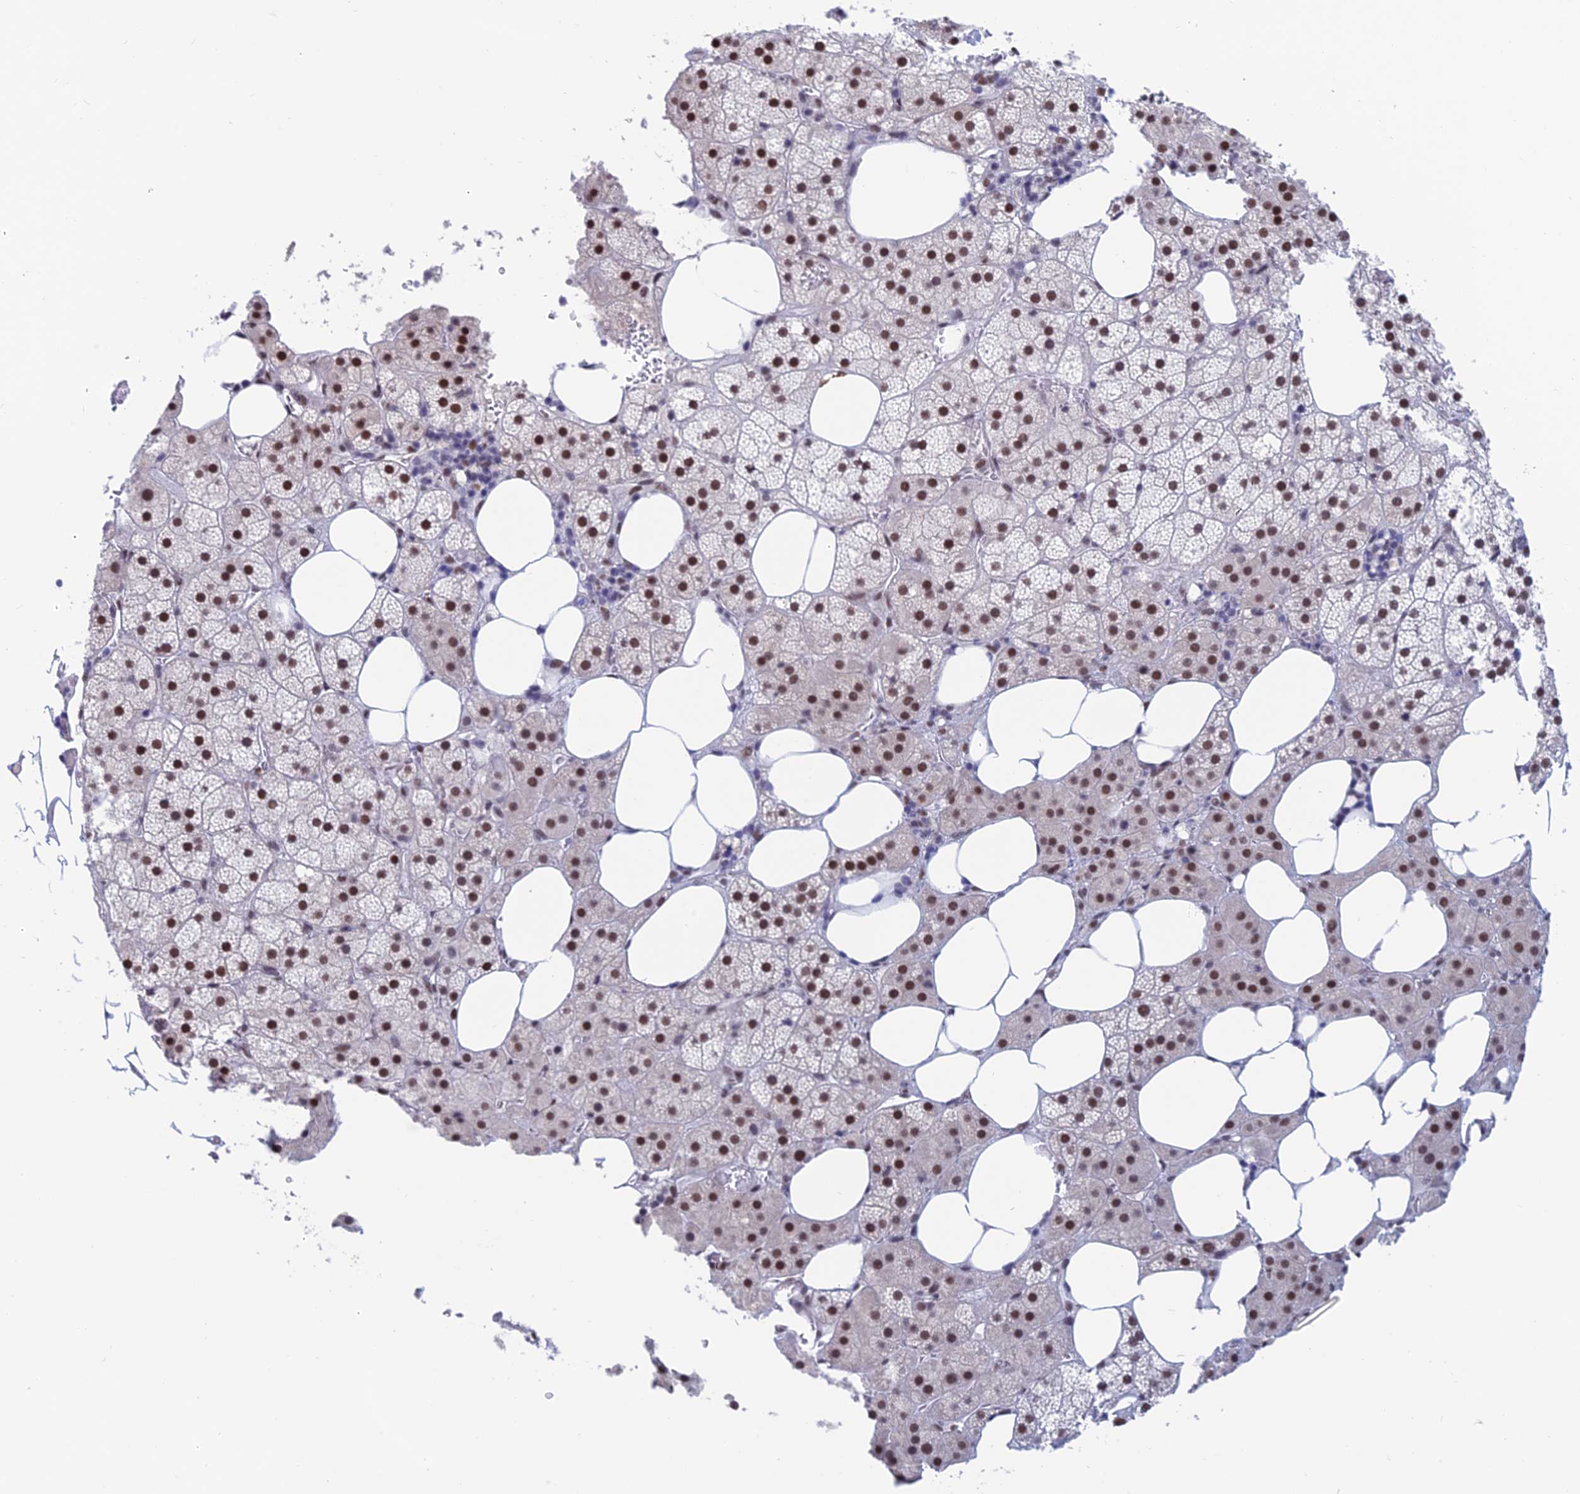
{"staining": {"intensity": "strong", "quantity": ">75%", "location": "nuclear"}, "tissue": "adrenal gland", "cell_type": "Glandular cells", "image_type": "normal", "snomed": [{"axis": "morphology", "description": "Normal tissue, NOS"}, {"axis": "topography", "description": "Adrenal gland"}], "caption": "This is an image of IHC staining of unremarkable adrenal gland, which shows strong positivity in the nuclear of glandular cells.", "gene": "NABP2", "patient": {"sex": "female", "age": 59}}